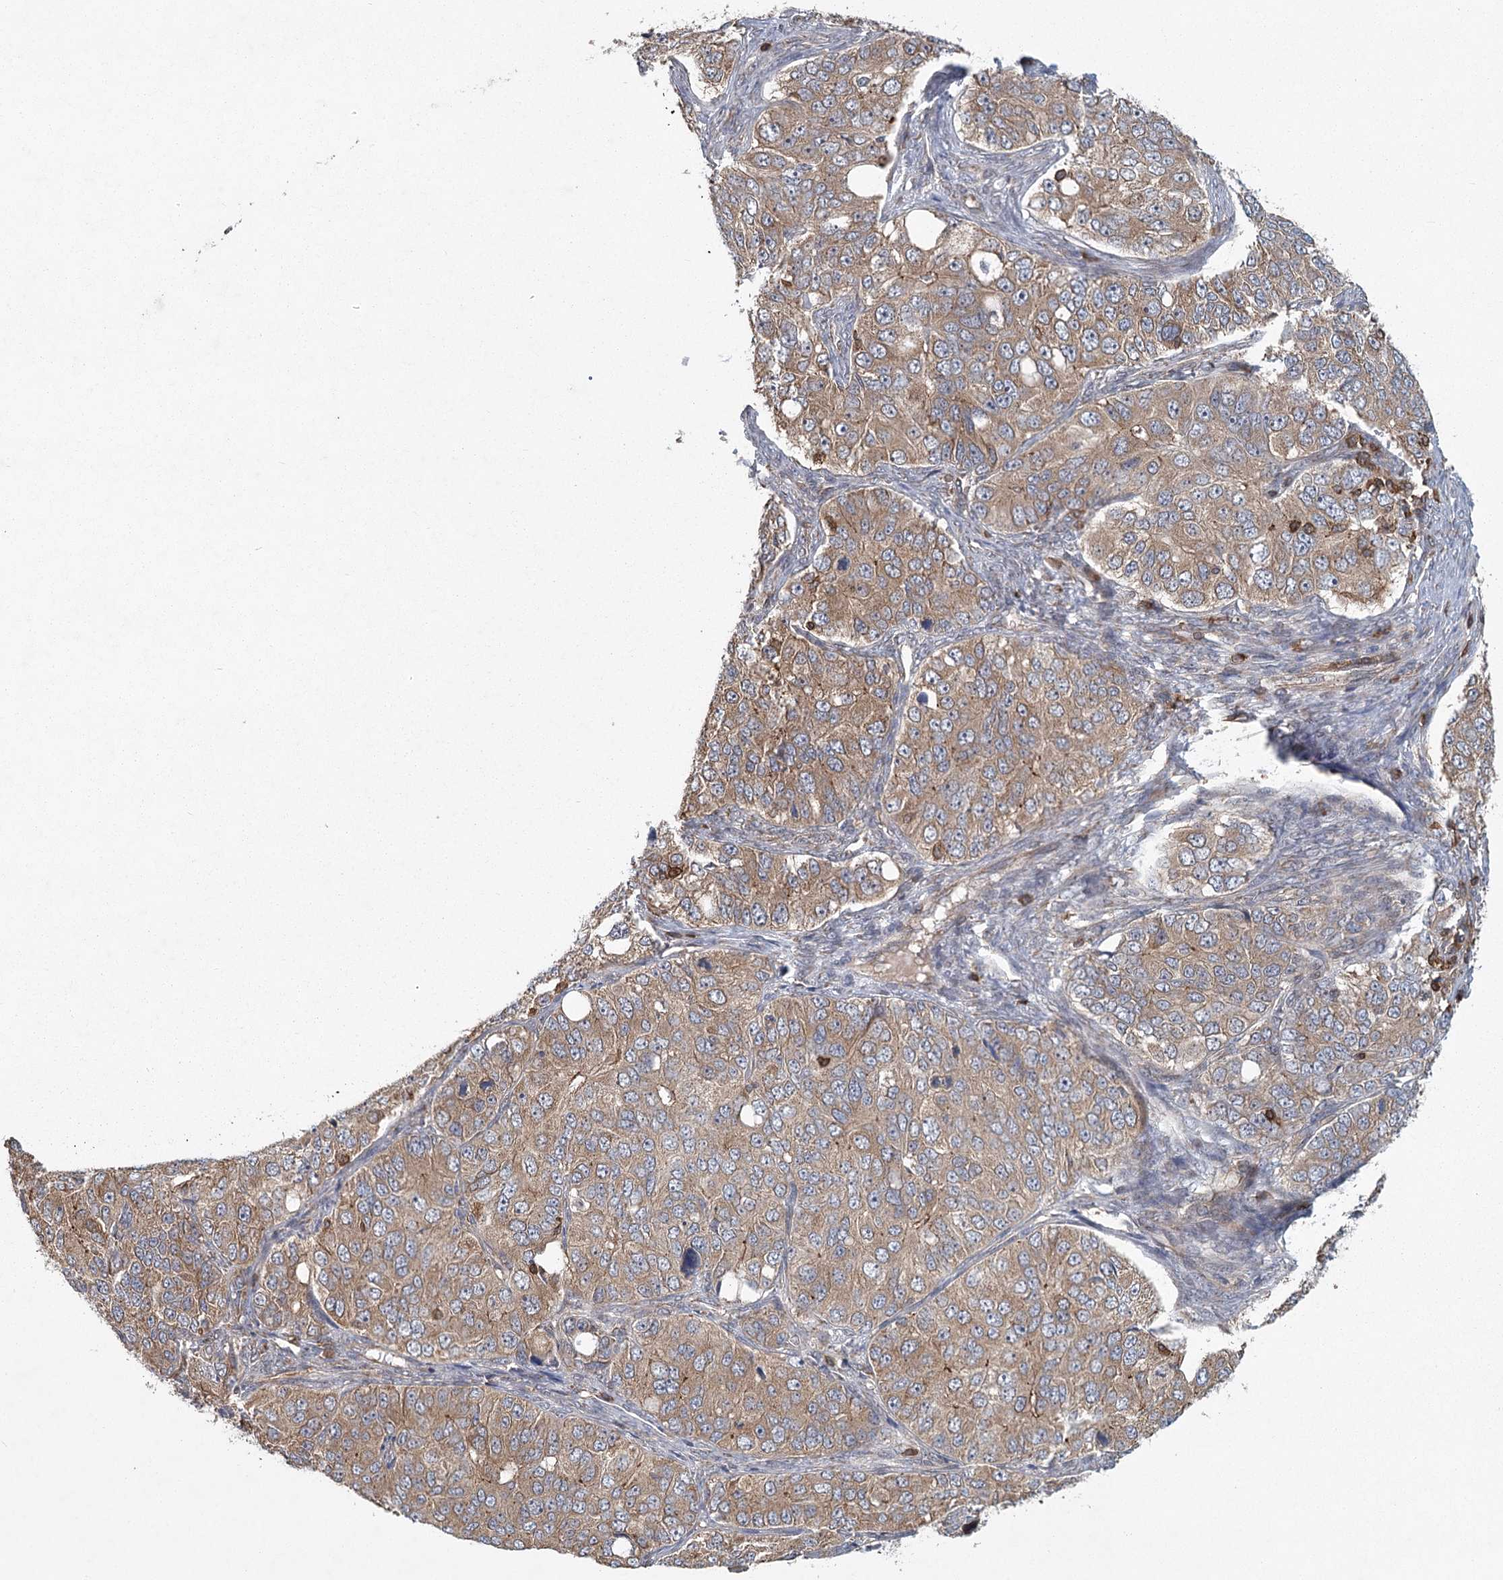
{"staining": {"intensity": "moderate", "quantity": ">75%", "location": "cytoplasmic/membranous"}, "tissue": "ovarian cancer", "cell_type": "Tumor cells", "image_type": "cancer", "snomed": [{"axis": "morphology", "description": "Carcinoma, endometroid"}, {"axis": "topography", "description": "Ovary"}], "caption": "Tumor cells reveal medium levels of moderate cytoplasmic/membranous positivity in about >75% of cells in human ovarian endometroid carcinoma. The staining was performed using DAB, with brown indicating positive protein expression. Nuclei are stained blue with hematoxylin.", "gene": "PLEKHA7", "patient": {"sex": "female", "age": 51}}